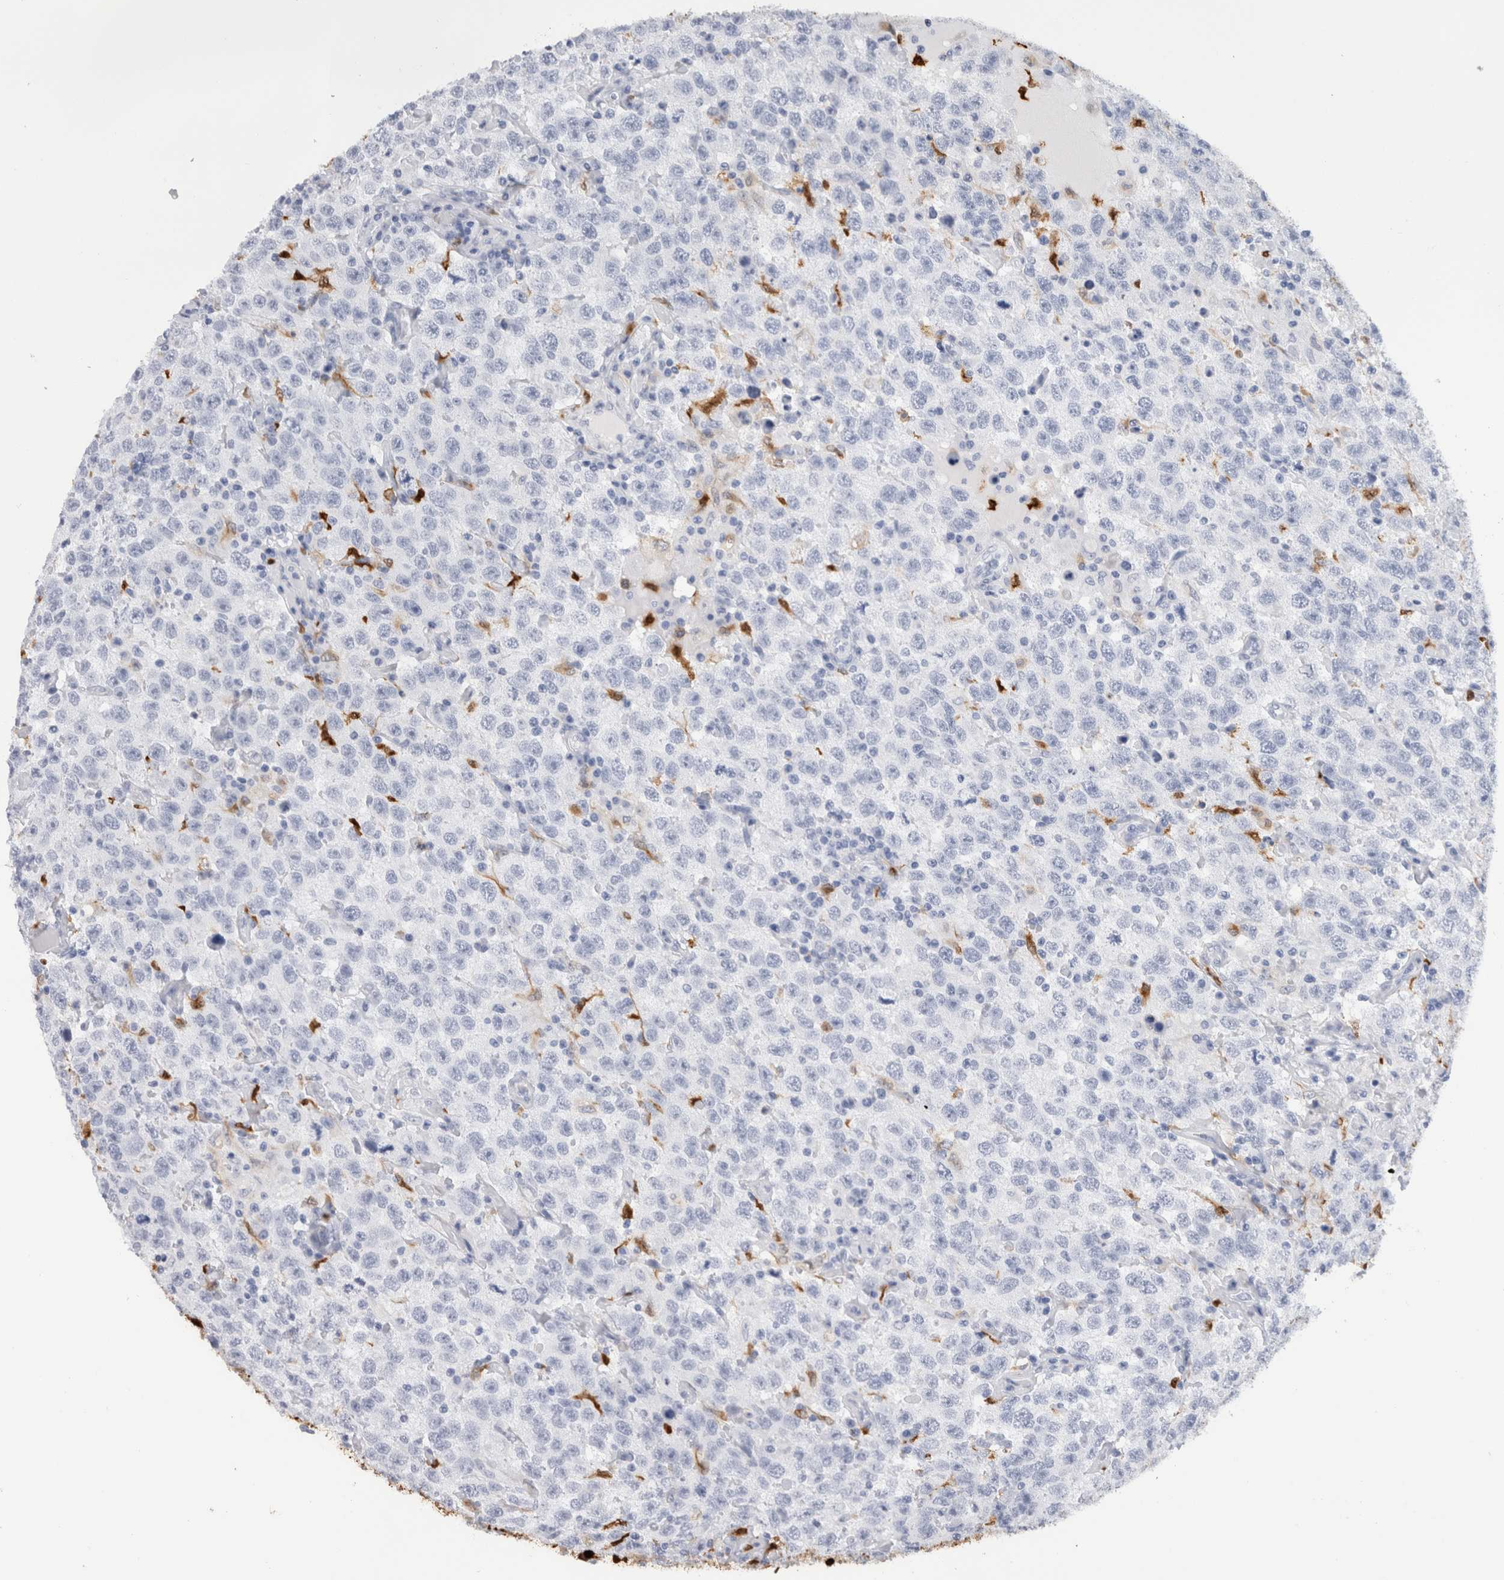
{"staining": {"intensity": "negative", "quantity": "none", "location": "none"}, "tissue": "testis cancer", "cell_type": "Tumor cells", "image_type": "cancer", "snomed": [{"axis": "morphology", "description": "Seminoma, NOS"}, {"axis": "topography", "description": "Testis"}], "caption": "There is no significant positivity in tumor cells of seminoma (testis).", "gene": "S100A8", "patient": {"sex": "male", "age": 41}}